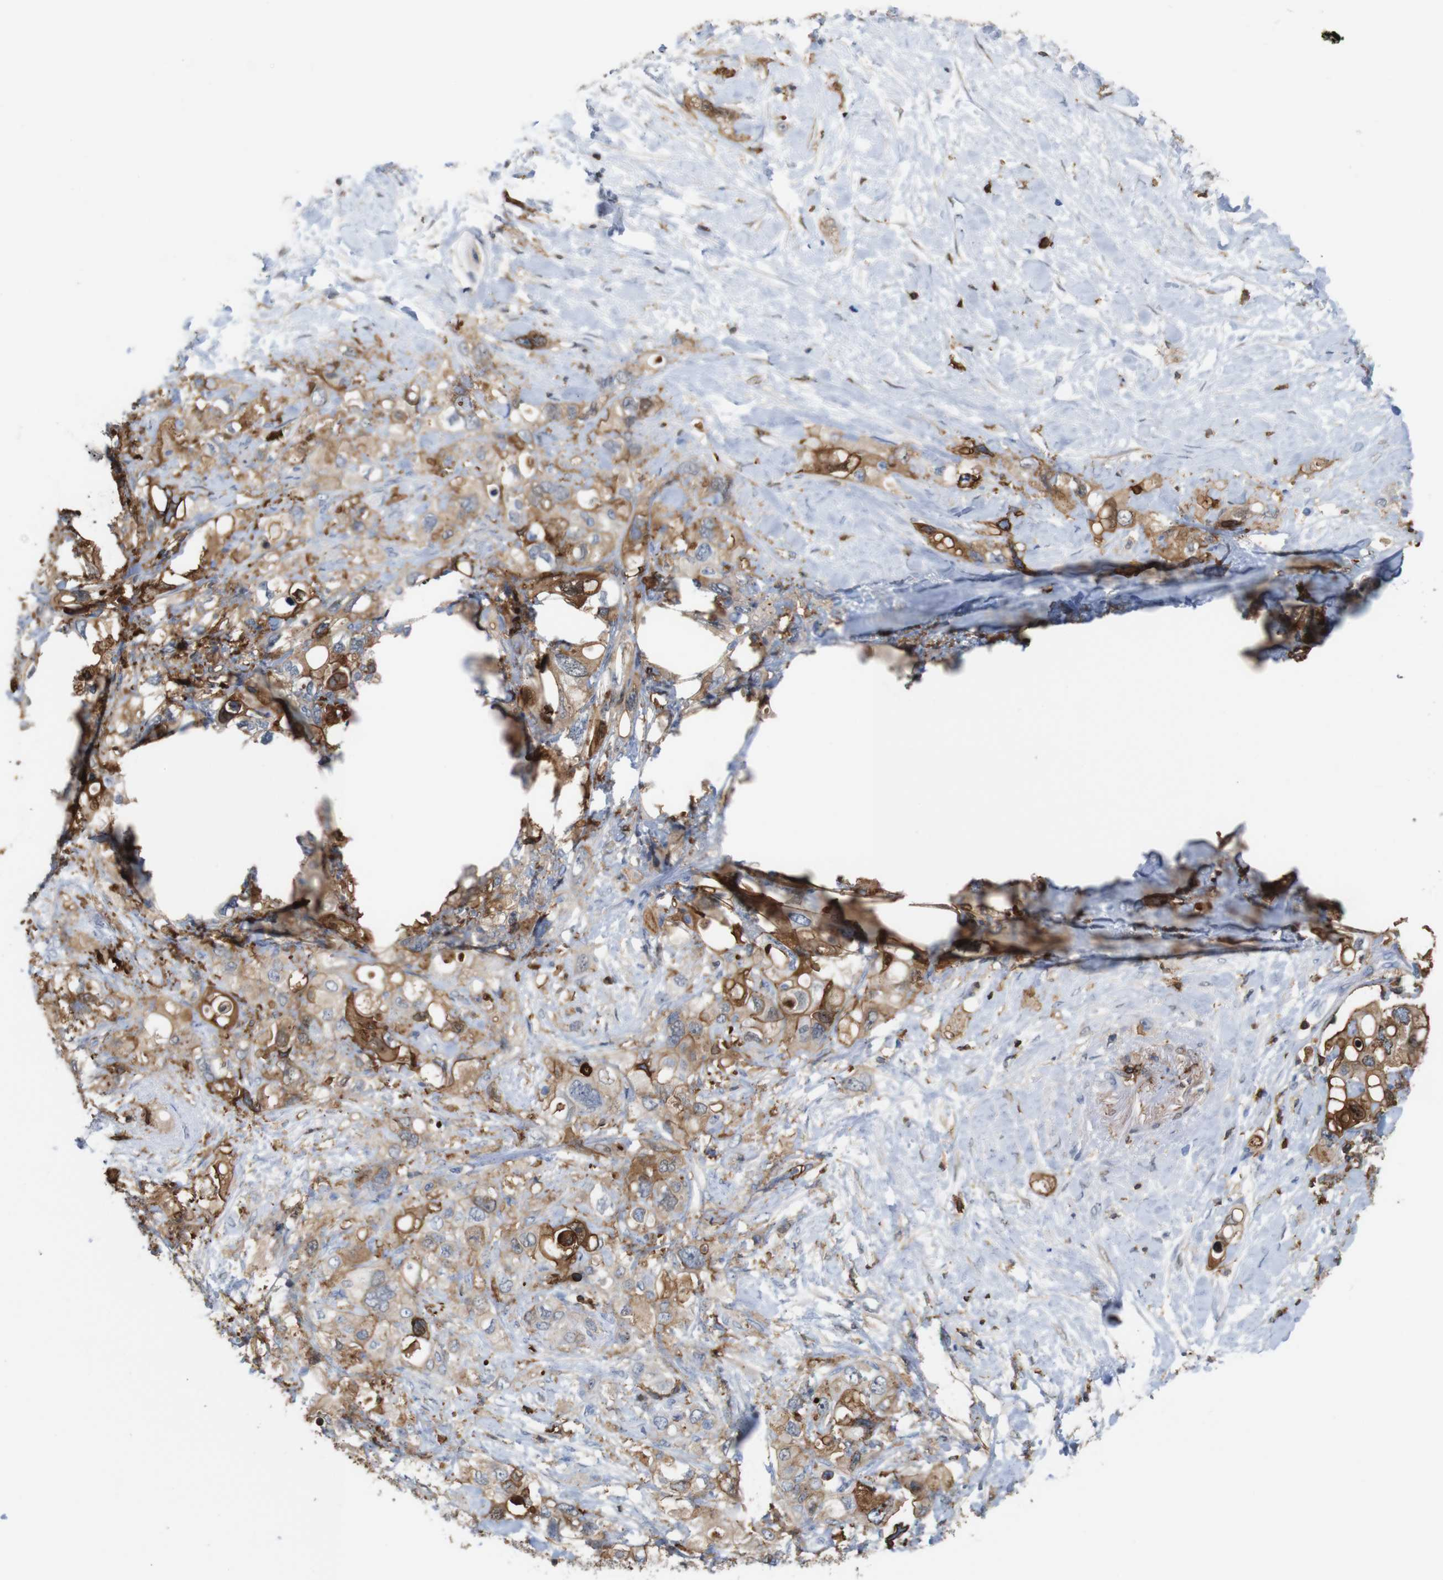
{"staining": {"intensity": "moderate", "quantity": ">75%", "location": "cytoplasmic/membranous"}, "tissue": "pancreatic cancer", "cell_type": "Tumor cells", "image_type": "cancer", "snomed": [{"axis": "morphology", "description": "Adenocarcinoma, NOS"}, {"axis": "topography", "description": "Pancreas"}], "caption": "Human adenocarcinoma (pancreatic) stained with a protein marker demonstrates moderate staining in tumor cells.", "gene": "ANXA1", "patient": {"sex": "female", "age": 56}}